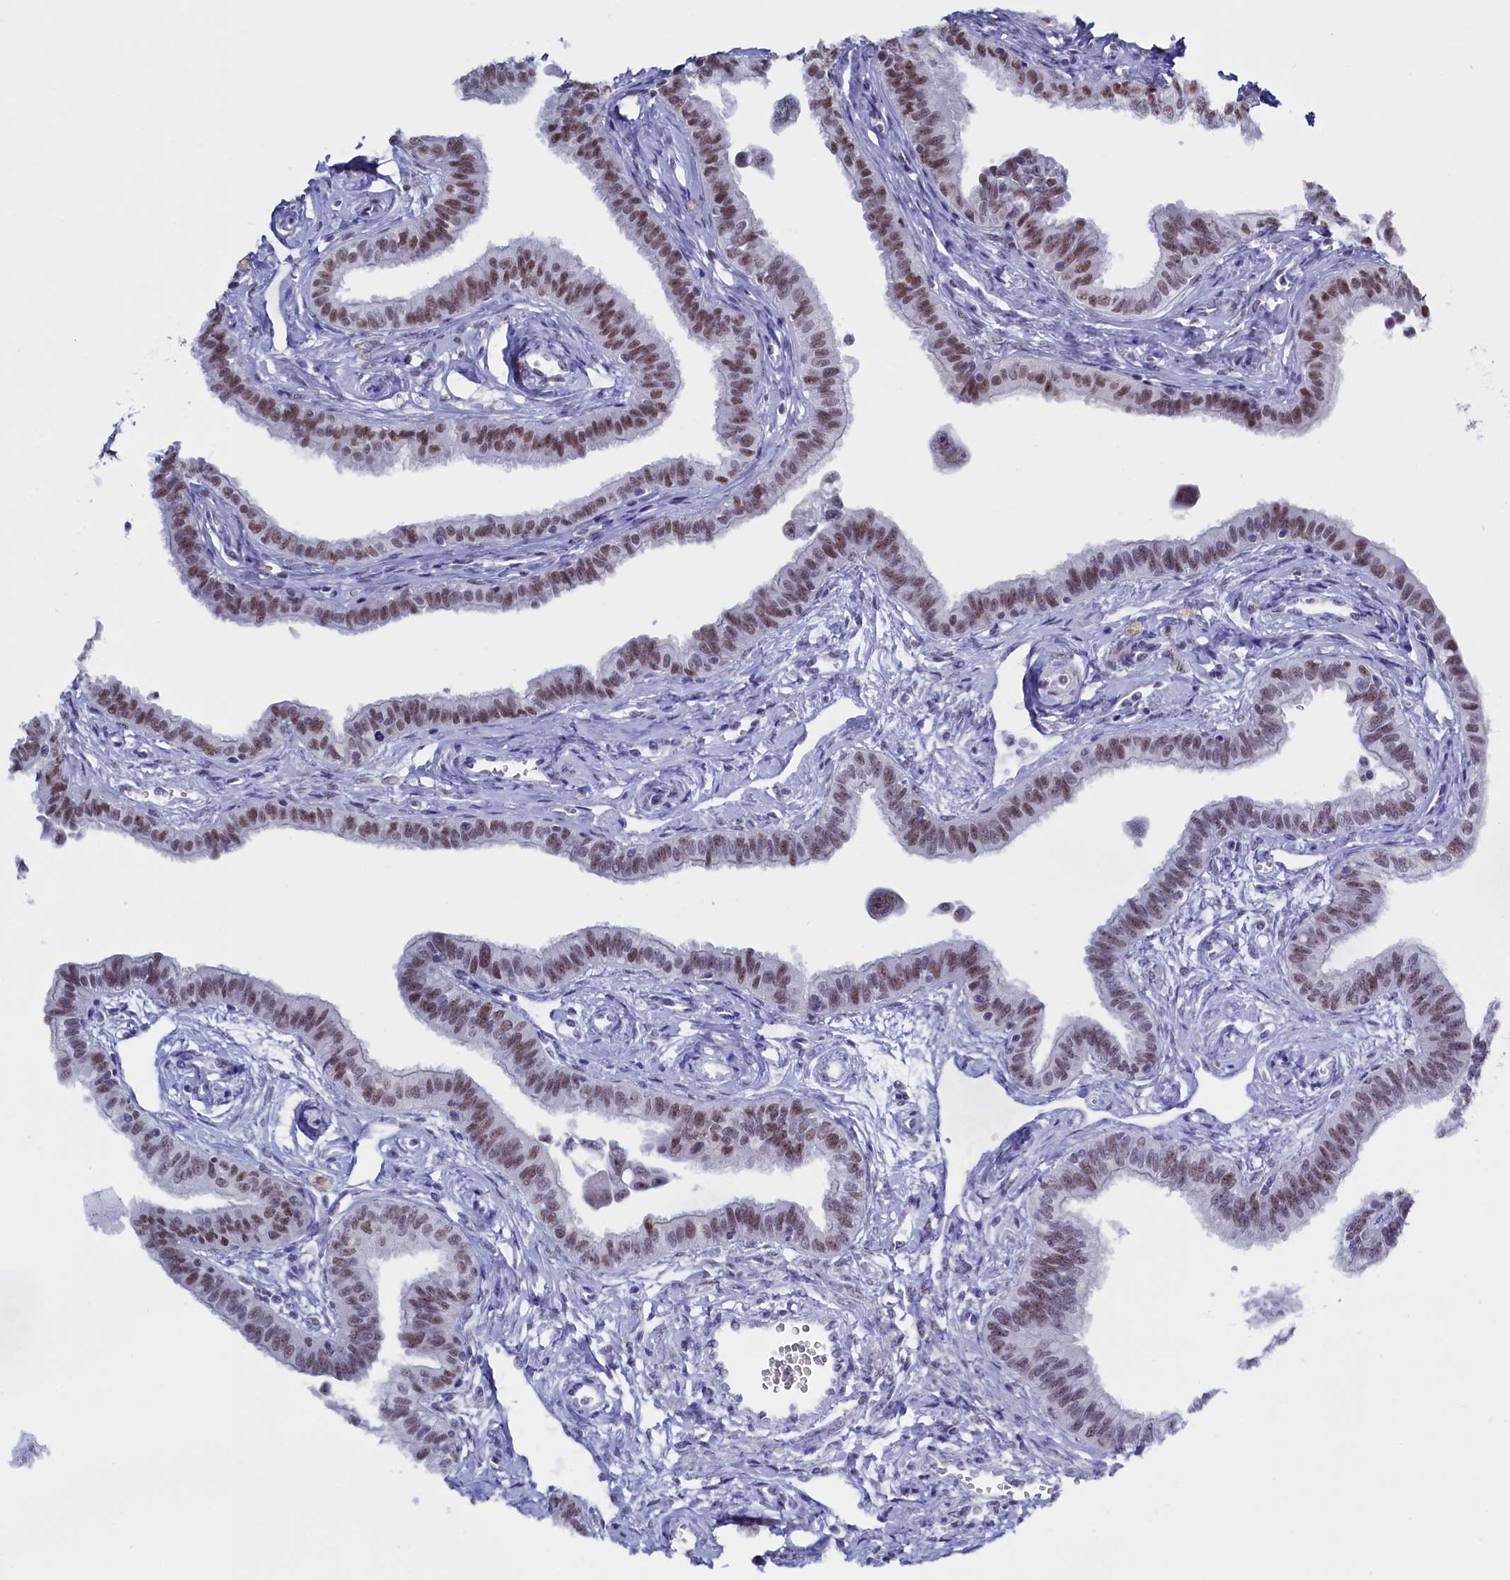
{"staining": {"intensity": "moderate", "quantity": ">75%", "location": "nuclear"}, "tissue": "fallopian tube", "cell_type": "Glandular cells", "image_type": "normal", "snomed": [{"axis": "morphology", "description": "Normal tissue, NOS"}, {"axis": "morphology", "description": "Carcinoma, NOS"}, {"axis": "topography", "description": "Fallopian tube"}, {"axis": "topography", "description": "Ovary"}], "caption": "DAB (3,3'-diaminobenzidine) immunohistochemical staining of benign human fallopian tube exhibits moderate nuclear protein expression in approximately >75% of glandular cells. (brown staining indicates protein expression, while blue staining denotes nuclei).", "gene": "CD2BP2", "patient": {"sex": "female", "age": 59}}